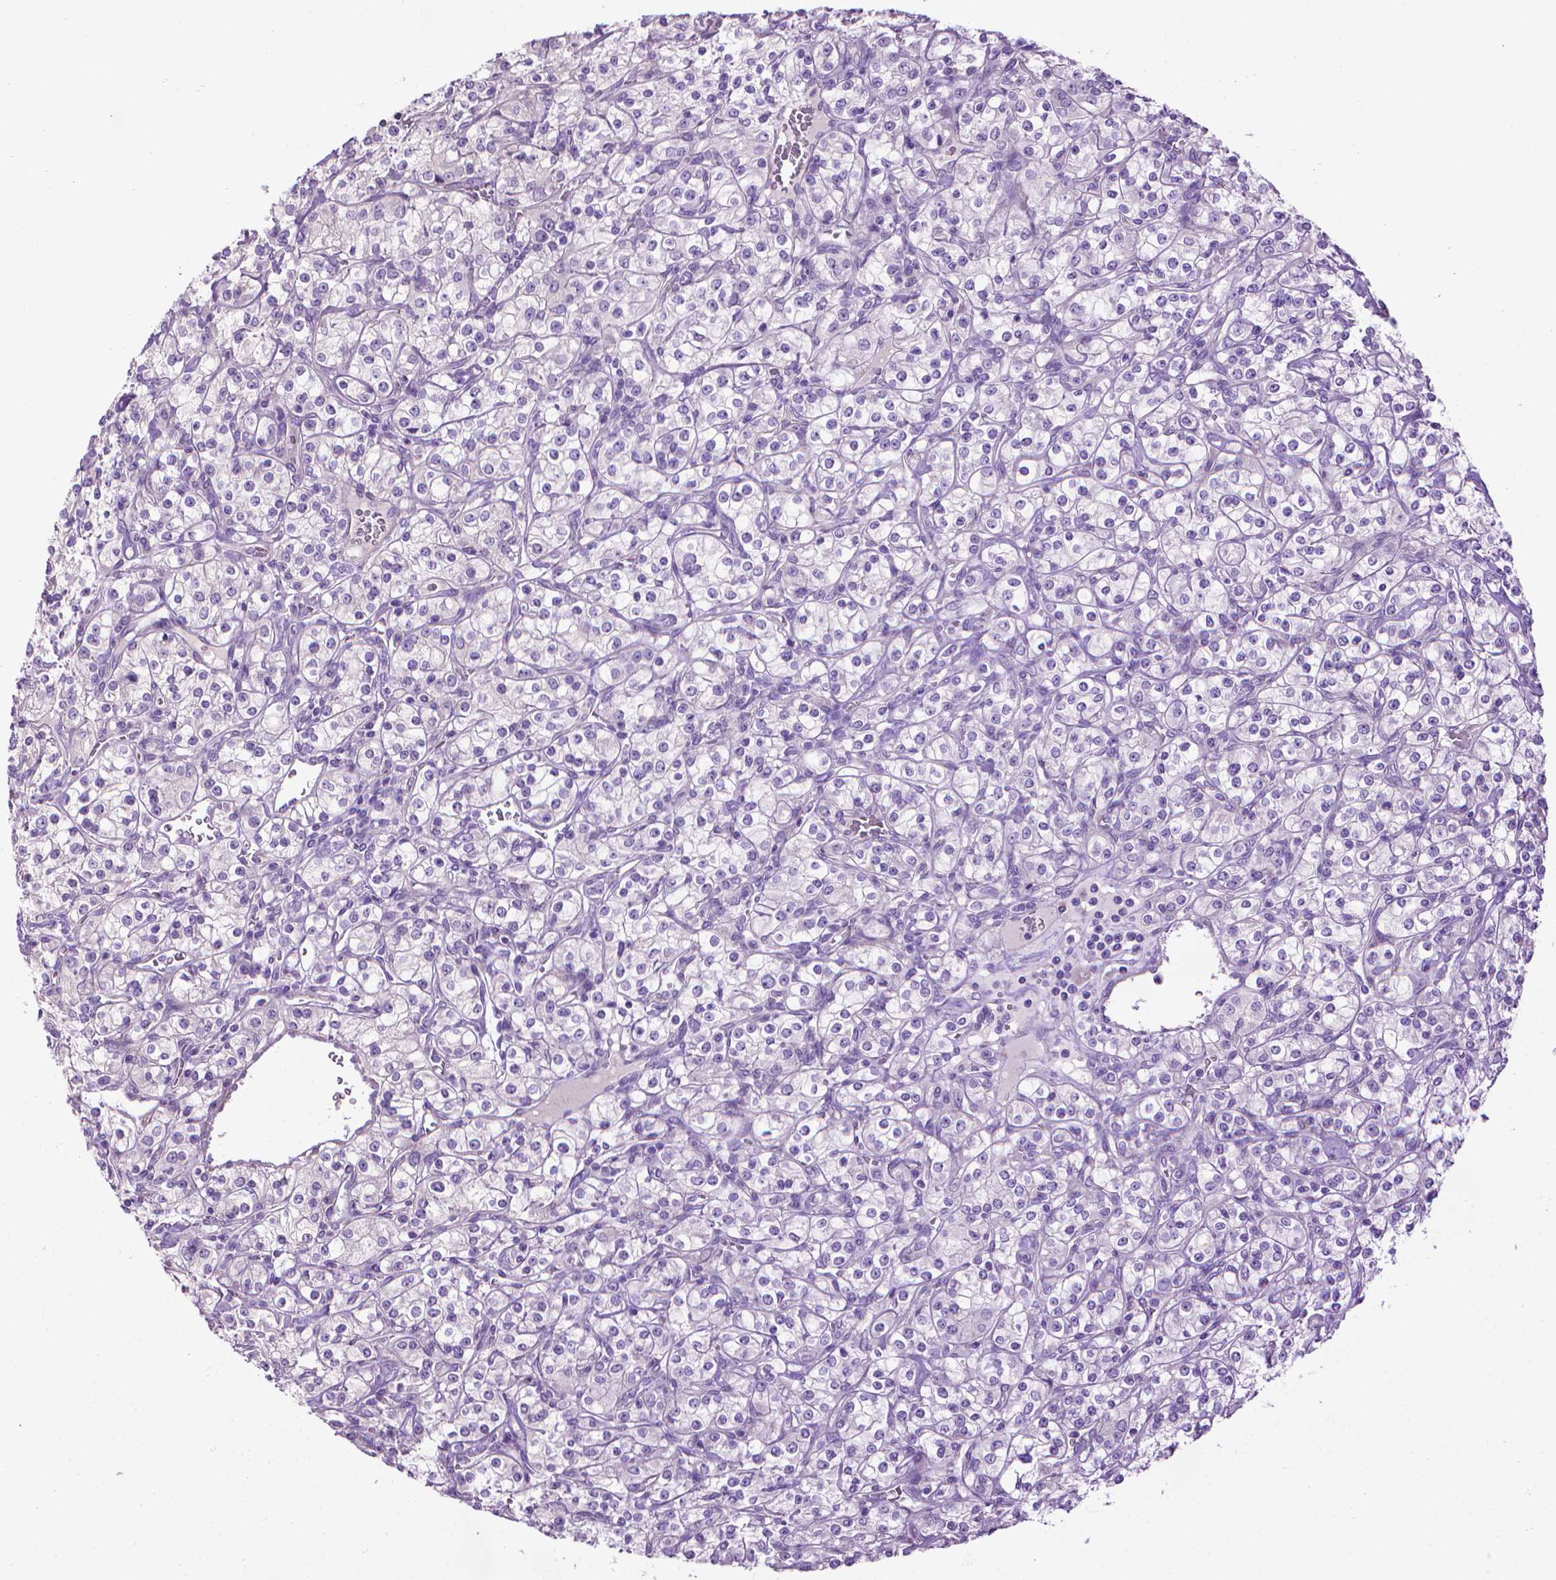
{"staining": {"intensity": "negative", "quantity": "none", "location": "none"}, "tissue": "renal cancer", "cell_type": "Tumor cells", "image_type": "cancer", "snomed": [{"axis": "morphology", "description": "Adenocarcinoma, NOS"}, {"axis": "topography", "description": "Kidney"}], "caption": "Immunohistochemical staining of human renal cancer demonstrates no significant expression in tumor cells.", "gene": "AQP10", "patient": {"sex": "male", "age": 77}}